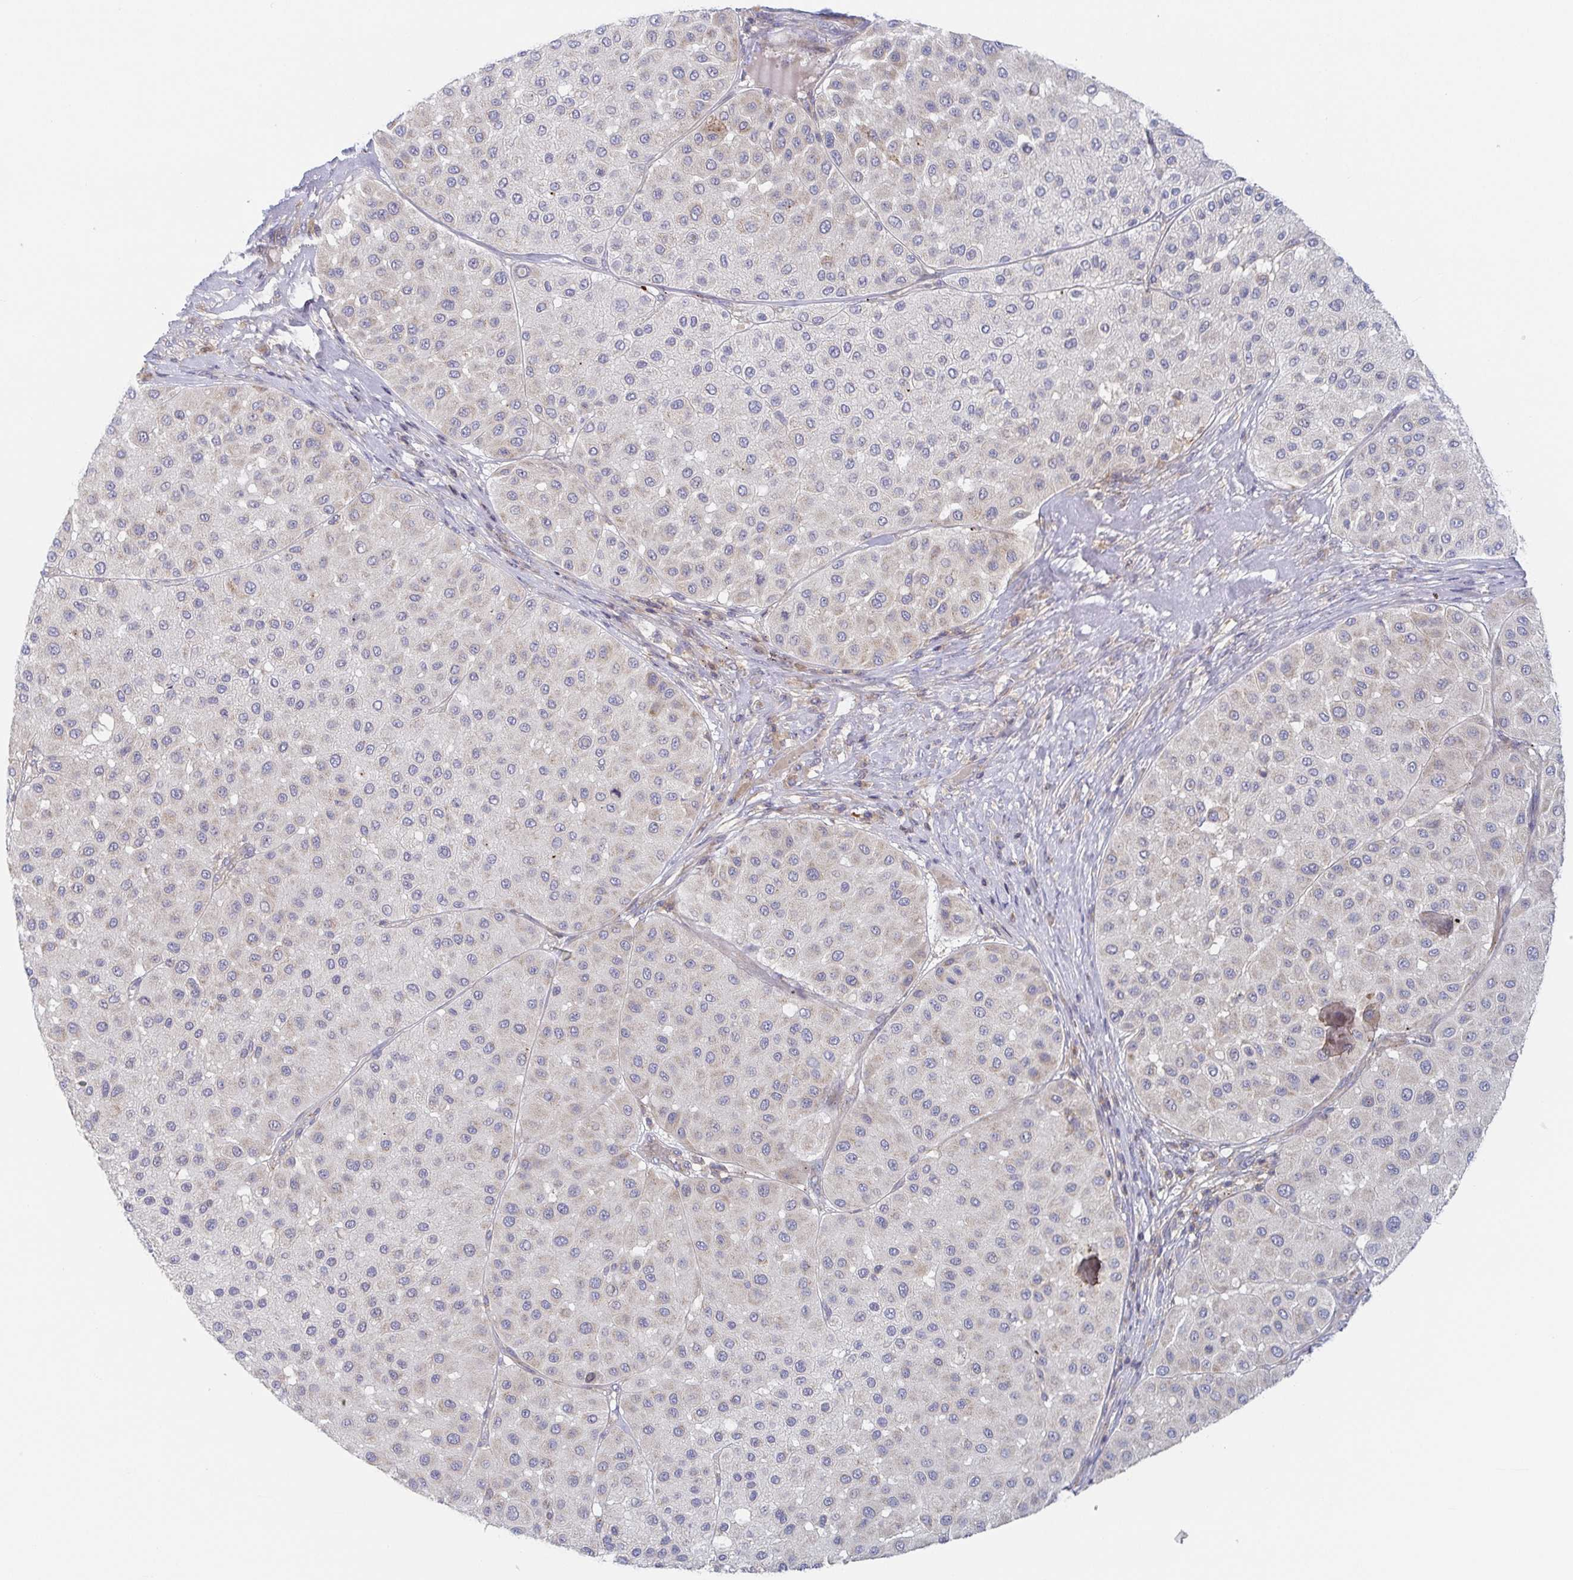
{"staining": {"intensity": "weak", "quantity": "<25%", "location": "cytoplasmic/membranous"}, "tissue": "melanoma", "cell_type": "Tumor cells", "image_type": "cancer", "snomed": [{"axis": "morphology", "description": "Malignant melanoma, Metastatic site"}, {"axis": "topography", "description": "Smooth muscle"}], "caption": "A high-resolution photomicrograph shows immunohistochemistry staining of malignant melanoma (metastatic site), which shows no significant expression in tumor cells.", "gene": "TUFT1", "patient": {"sex": "male", "age": 41}}